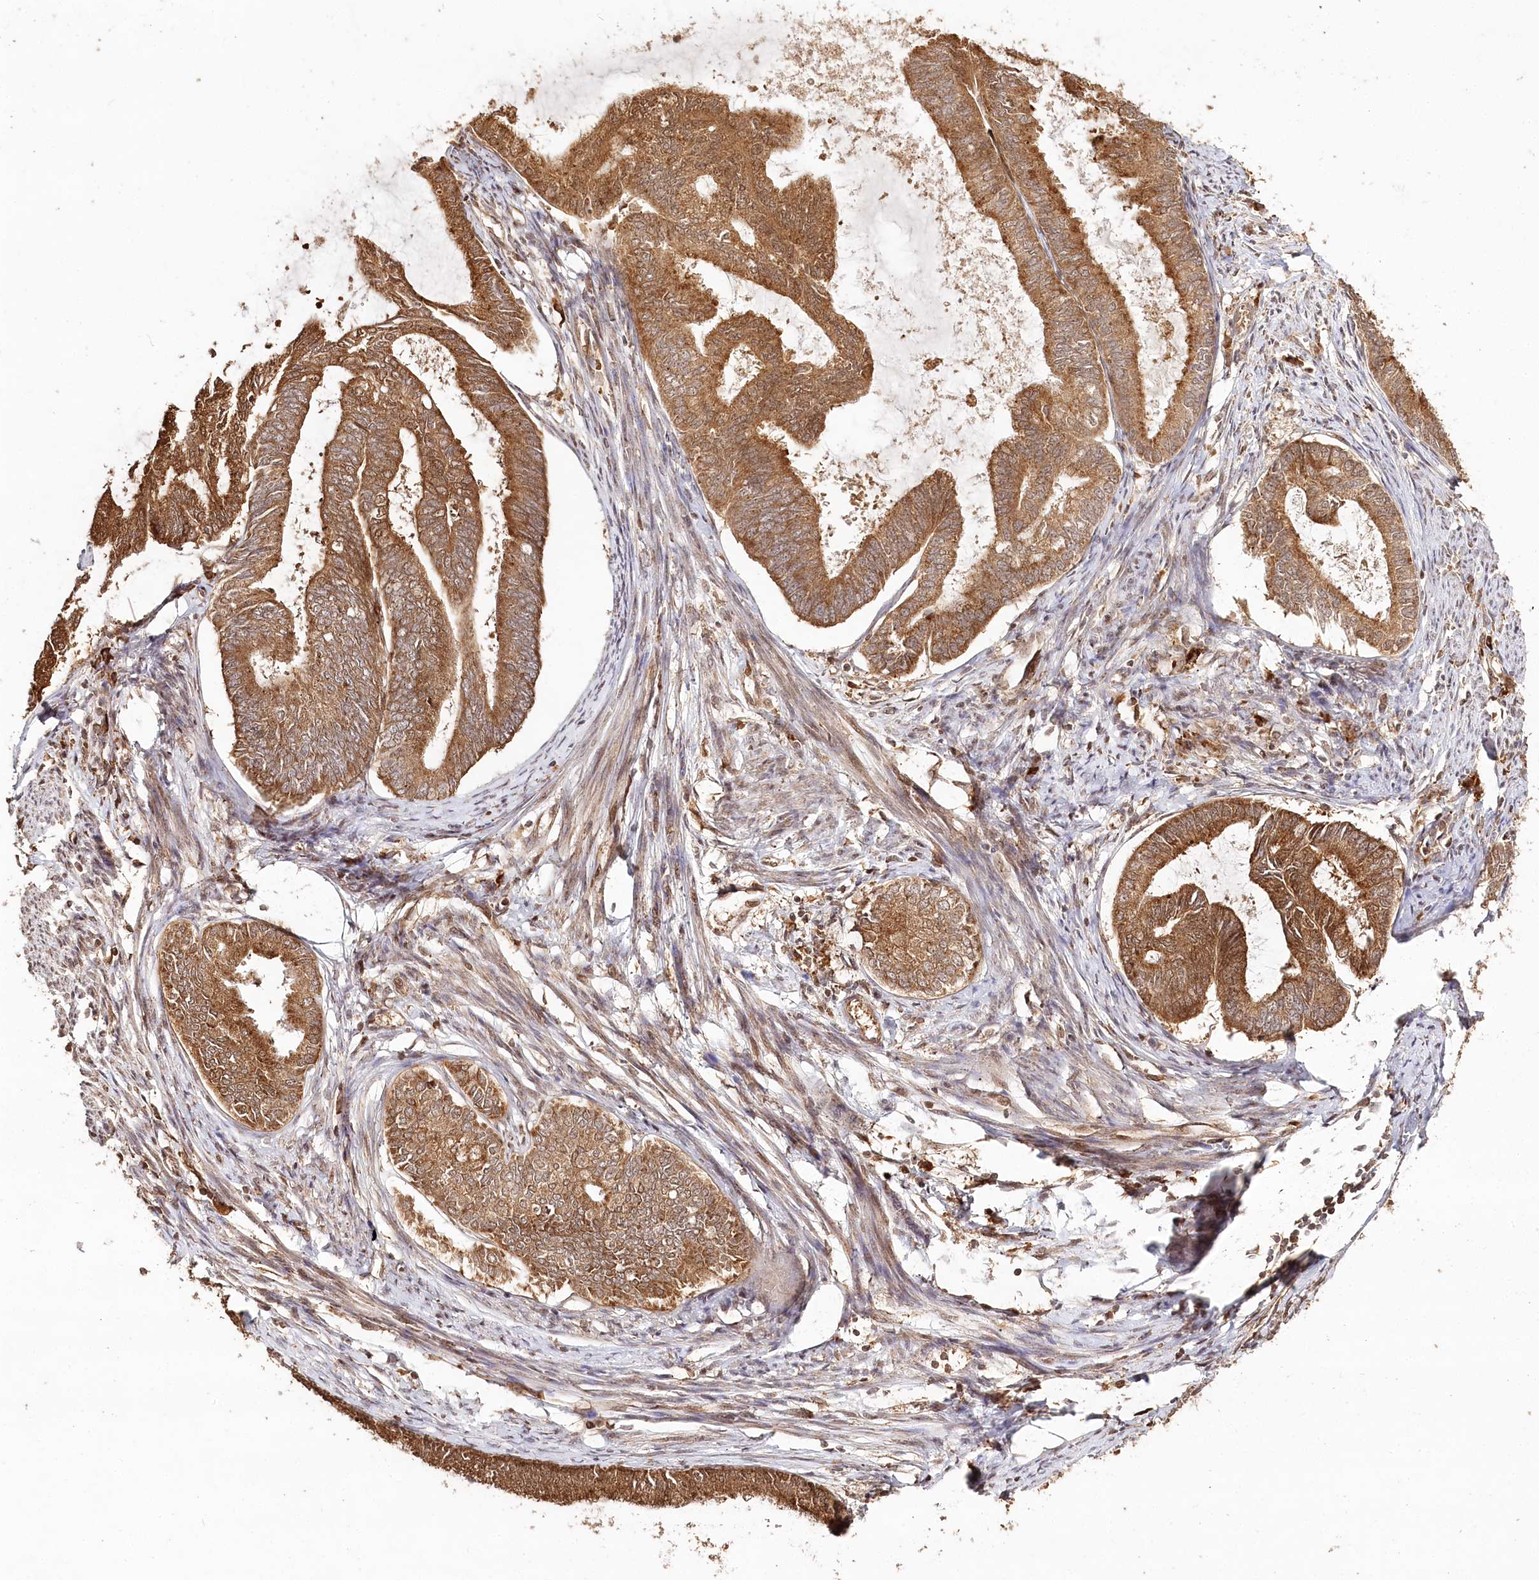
{"staining": {"intensity": "moderate", "quantity": ">75%", "location": "cytoplasmic/membranous"}, "tissue": "endometrial cancer", "cell_type": "Tumor cells", "image_type": "cancer", "snomed": [{"axis": "morphology", "description": "Adenocarcinoma, NOS"}, {"axis": "topography", "description": "Endometrium"}], "caption": "Moderate cytoplasmic/membranous positivity is seen in about >75% of tumor cells in adenocarcinoma (endometrial).", "gene": "ULK2", "patient": {"sex": "female", "age": 86}}